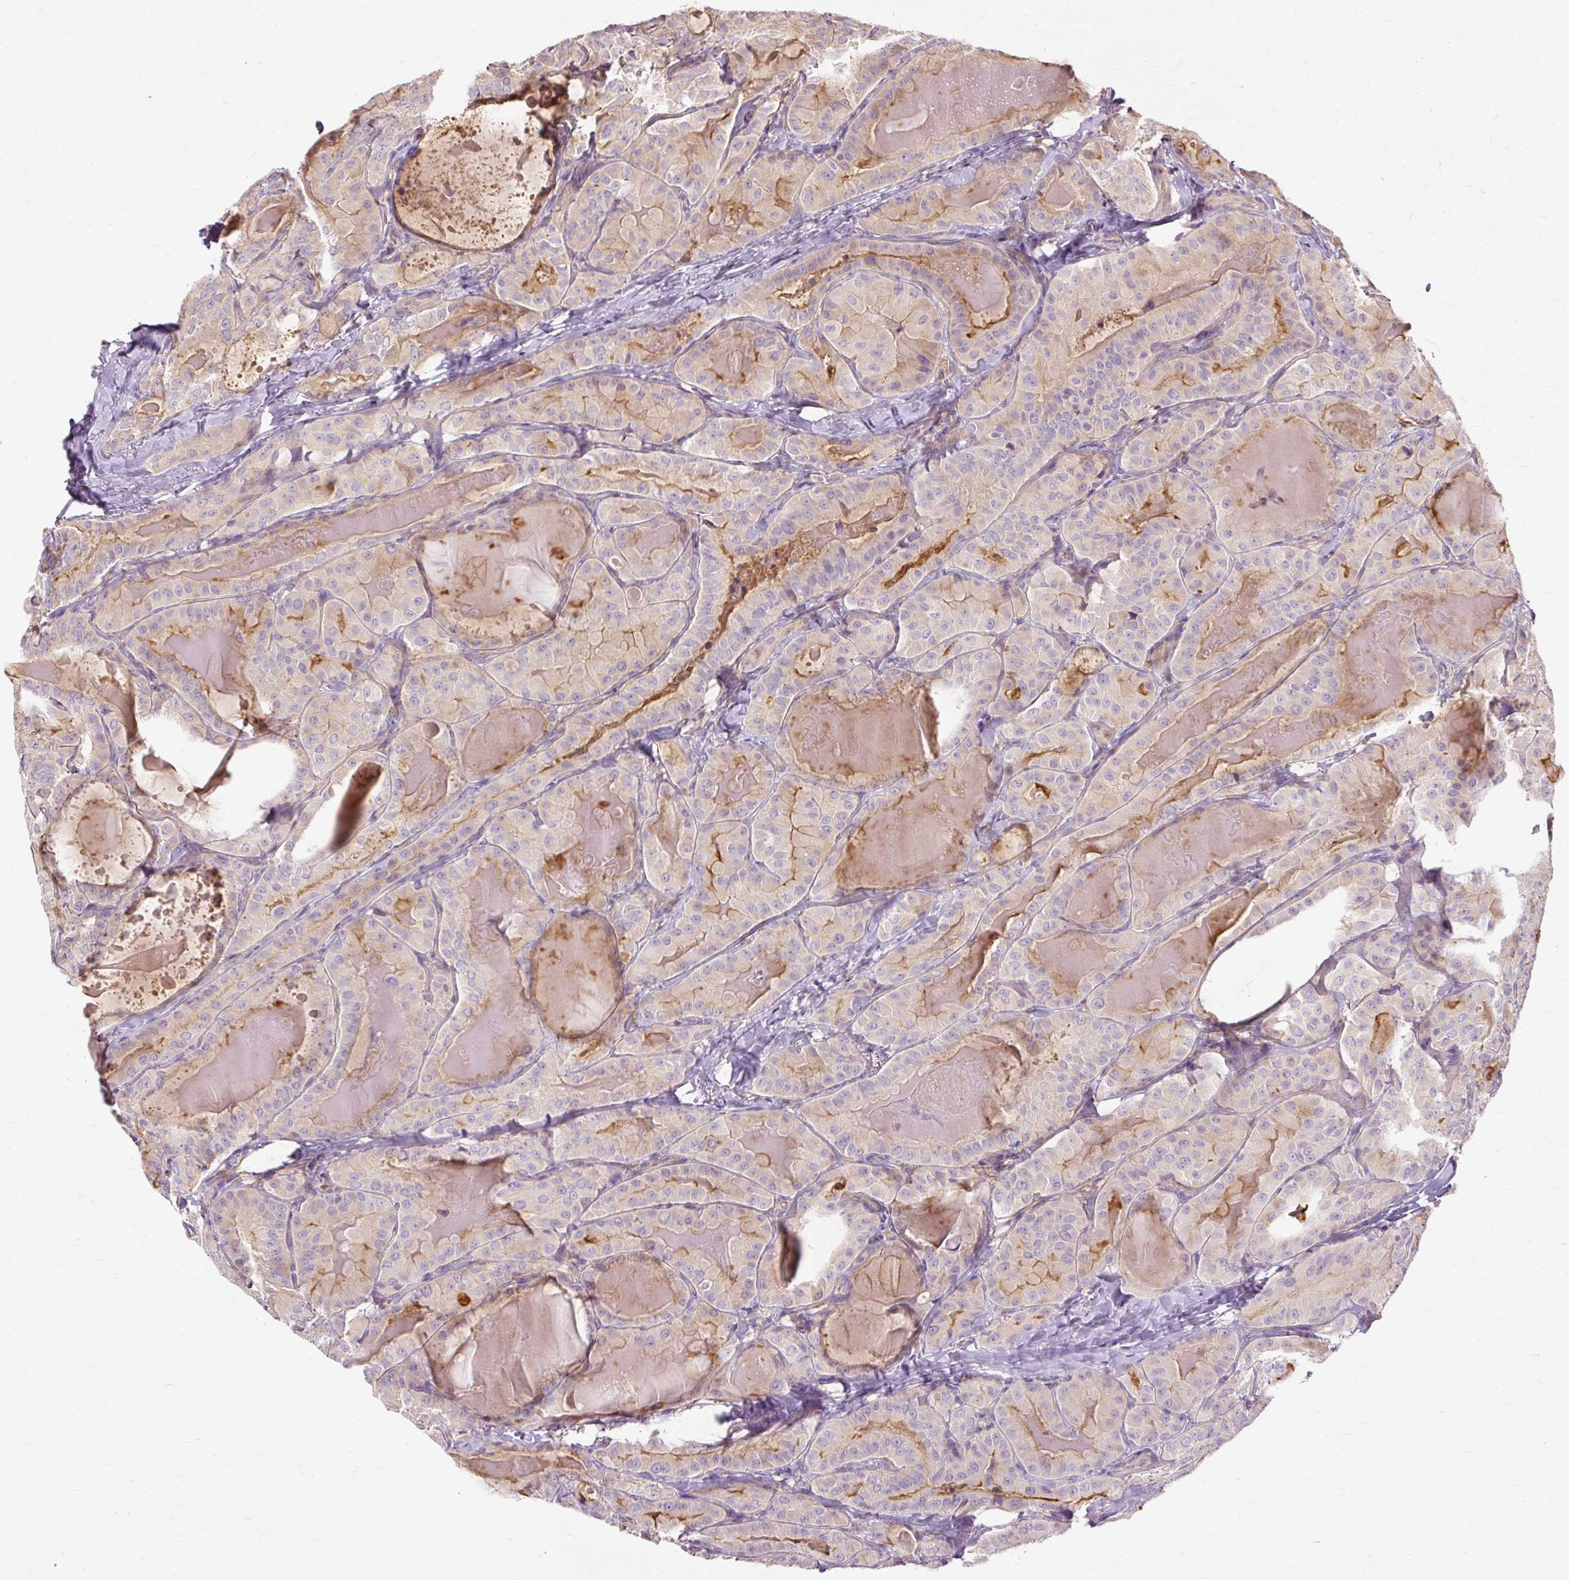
{"staining": {"intensity": "moderate", "quantity": "<25%", "location": "cytoplasmic/membranous"}, "tissue": "thyroid cancer", "cell_type": "Tumor cells", "image_type": "cancer", "snomed": [{"axis": "morphology", "description": "Papillary adenocarcinoma, NOS"}, {"axis": "topography", "description": "Thyroid gland"}], "caption": "Thyroid papillary adenocarcinoma stained with immunohistochemistry reveals moderate cytoplasmic/membranous positivity in about <25% of tumor cells. (Brightfield microscopy of DAB IHC at high magnification).", "gene": "TSPAN8", "patient": {"sex": "female", "age": 68}}